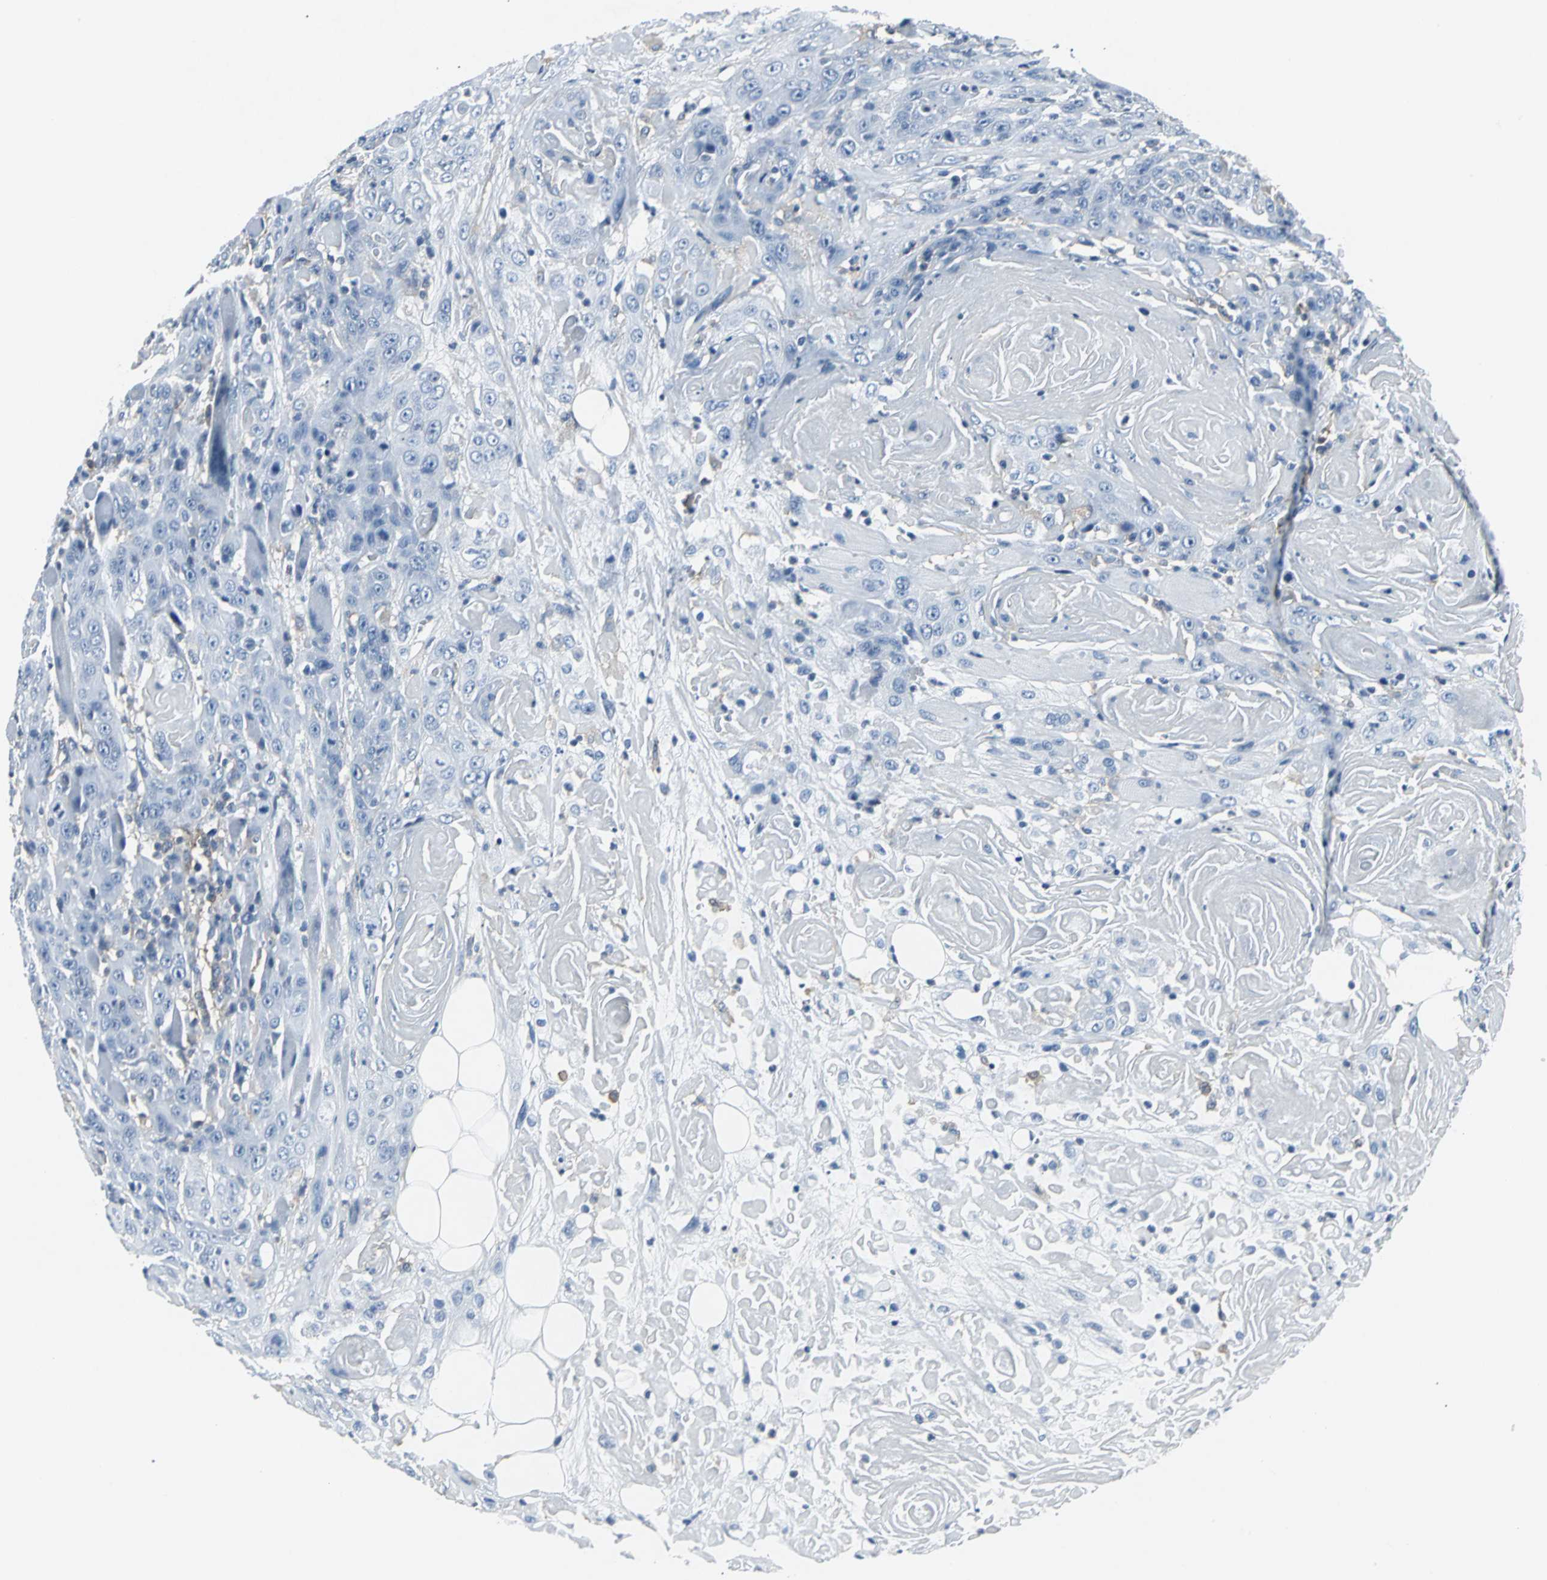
{"staining": {"intensity": "negative", "quantity": "none", "location": "none"}, "tissue": "head and neck cancer", "cell_type": "Tumor cells", "image_type": "cancer", "snomed": [{"axis": "morphology", "description": "Squamous cell carcinoma, NOS"}, {"axis": "topography", "description": "Head-Neck"}], "caption": "A high-resolution micrograph shows immunohistochemistry staining of squamous cell carcinoma (head and neck), which shows no significant staining in tumor cells.", "gene": "IQGAP2", "patient": {"sex": "female", "age": 84}}